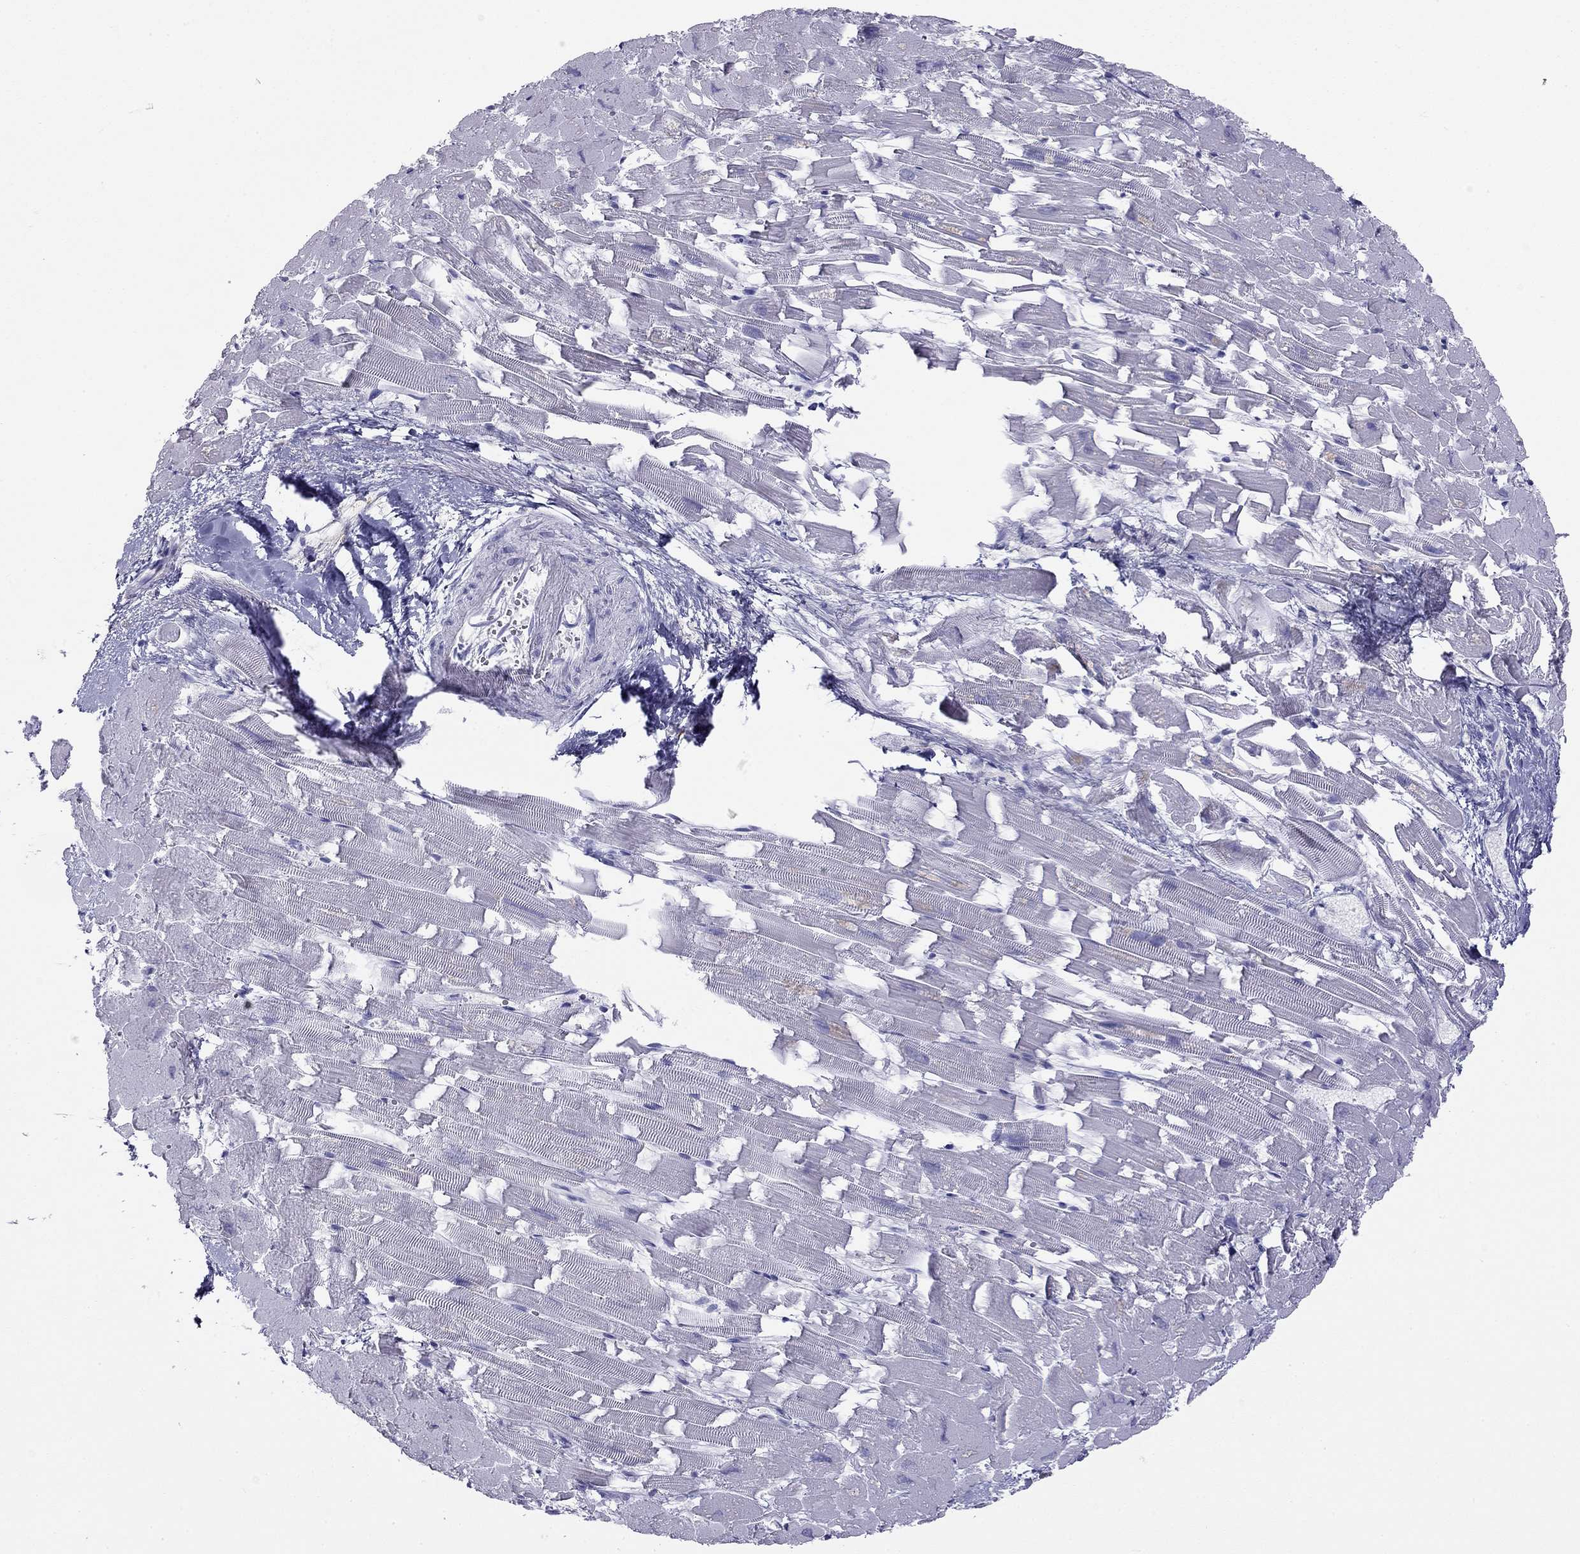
{"staining": {"intensity": "negative", "quantity": "none", "location": "none"}, "tissue": "heart muscle", "cell_type": "Cardiomyocytes", "image_type": "normal", "snomed": [{"axis": "morphology", "description": "Normal tissue, NOS"}, {"axis": "topography", "description": "Heart"}], "caption": "Human heart muscle stained for a protein using immunohistochemistry (IHC) demonstrates no staining in cardiomyocytes.", "gene": "SH2D2A", "patient": {"sex": "female", "age": 64}}